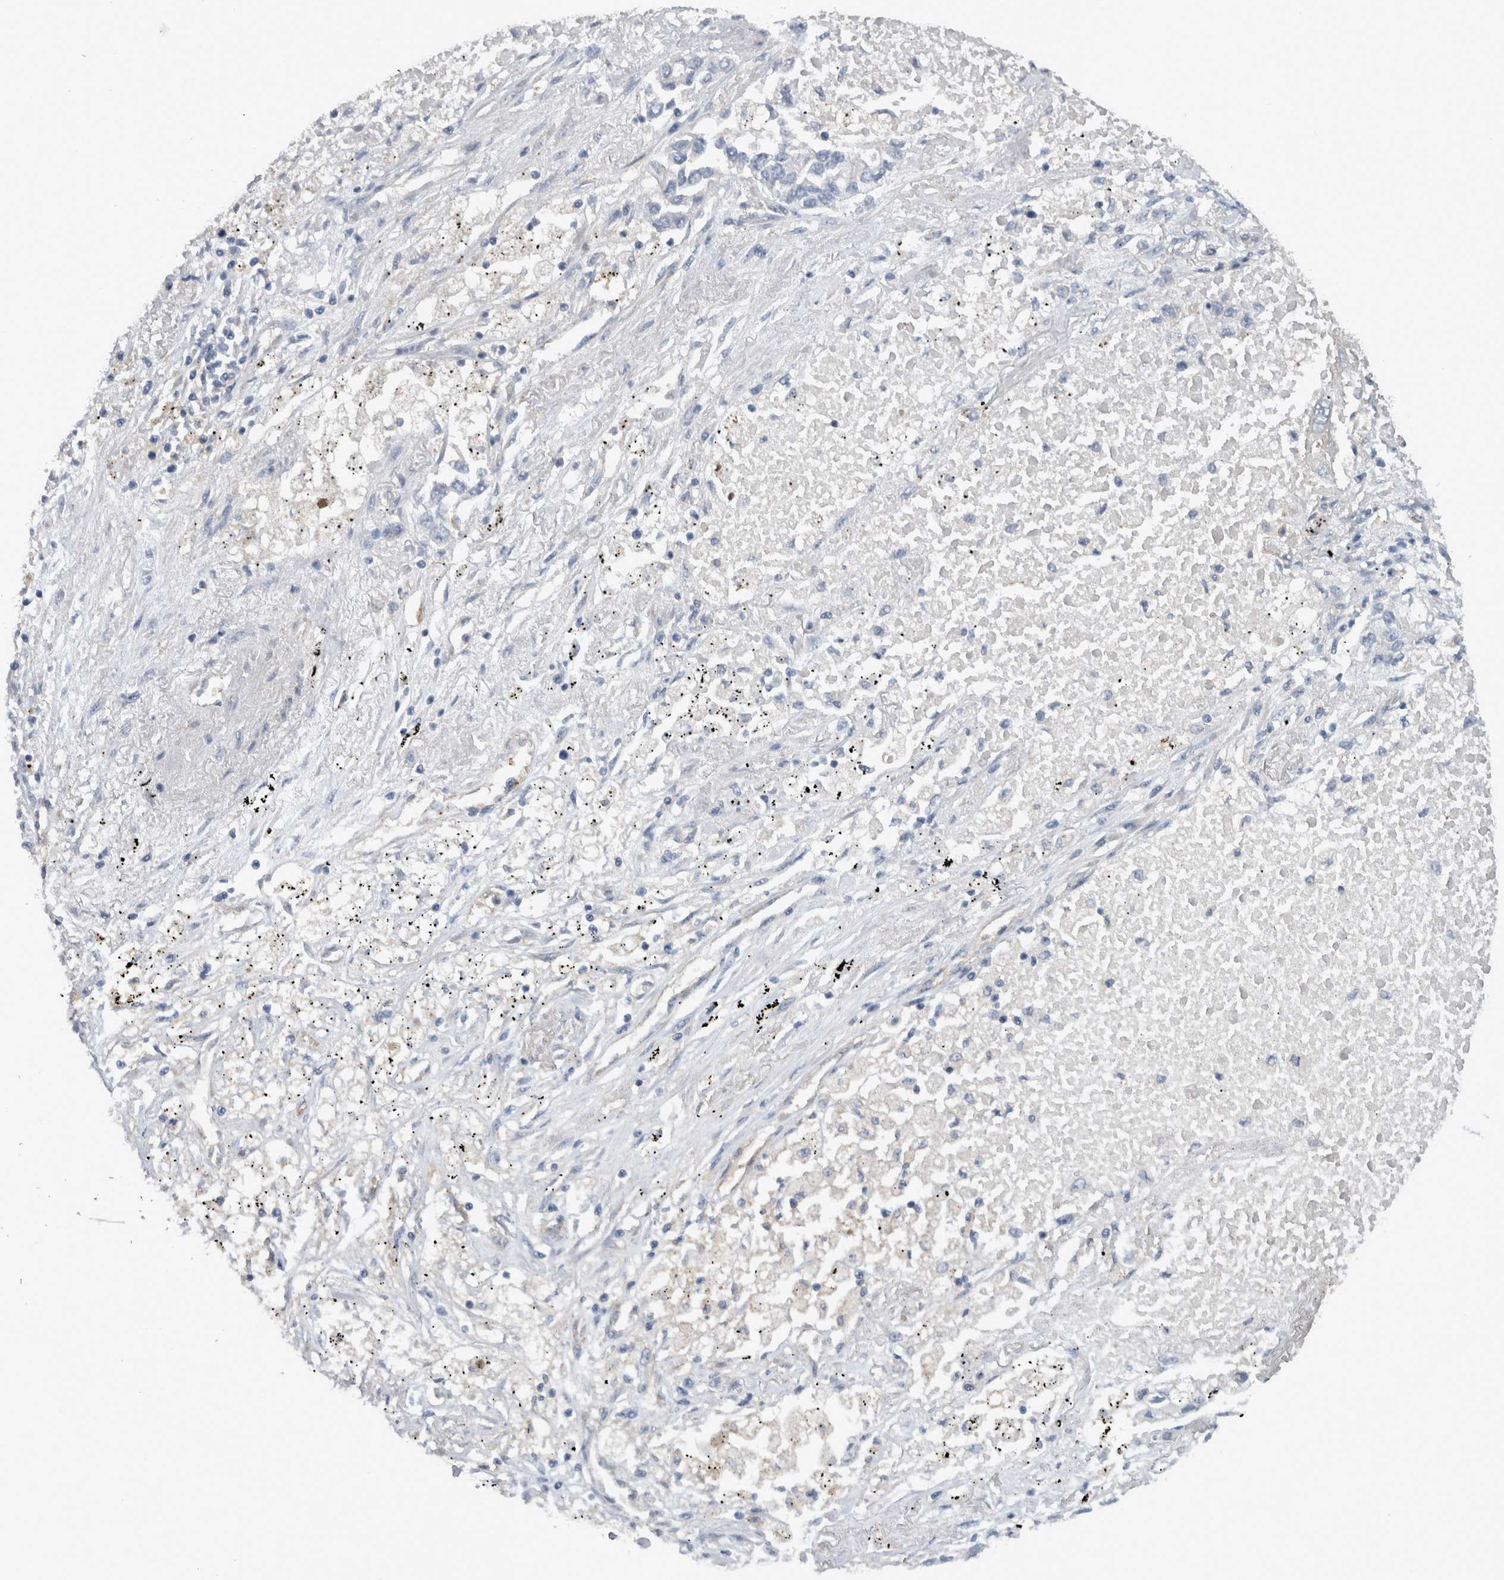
{"staining": {"intensity": "negative", "quantity": "none", "location": "none"}, "tissue": "lung cancer", "cell_type": "Tumor cells", "image_type": "cancer", "snomed": [{"axis": "morphology", "description": "Inflammation, NOS"}, {"axis": "morphology", "description": "Adenocarcinoma, NOS"}, {"axis": "topography", "description": "Lung"}], "caption": "This is a image of immunohistochemistry staining of lung adenocarcinoma, which shows no staining in tumor cells.", "gene": "CD59", "patient": {"sex": "male", "age": 63}}